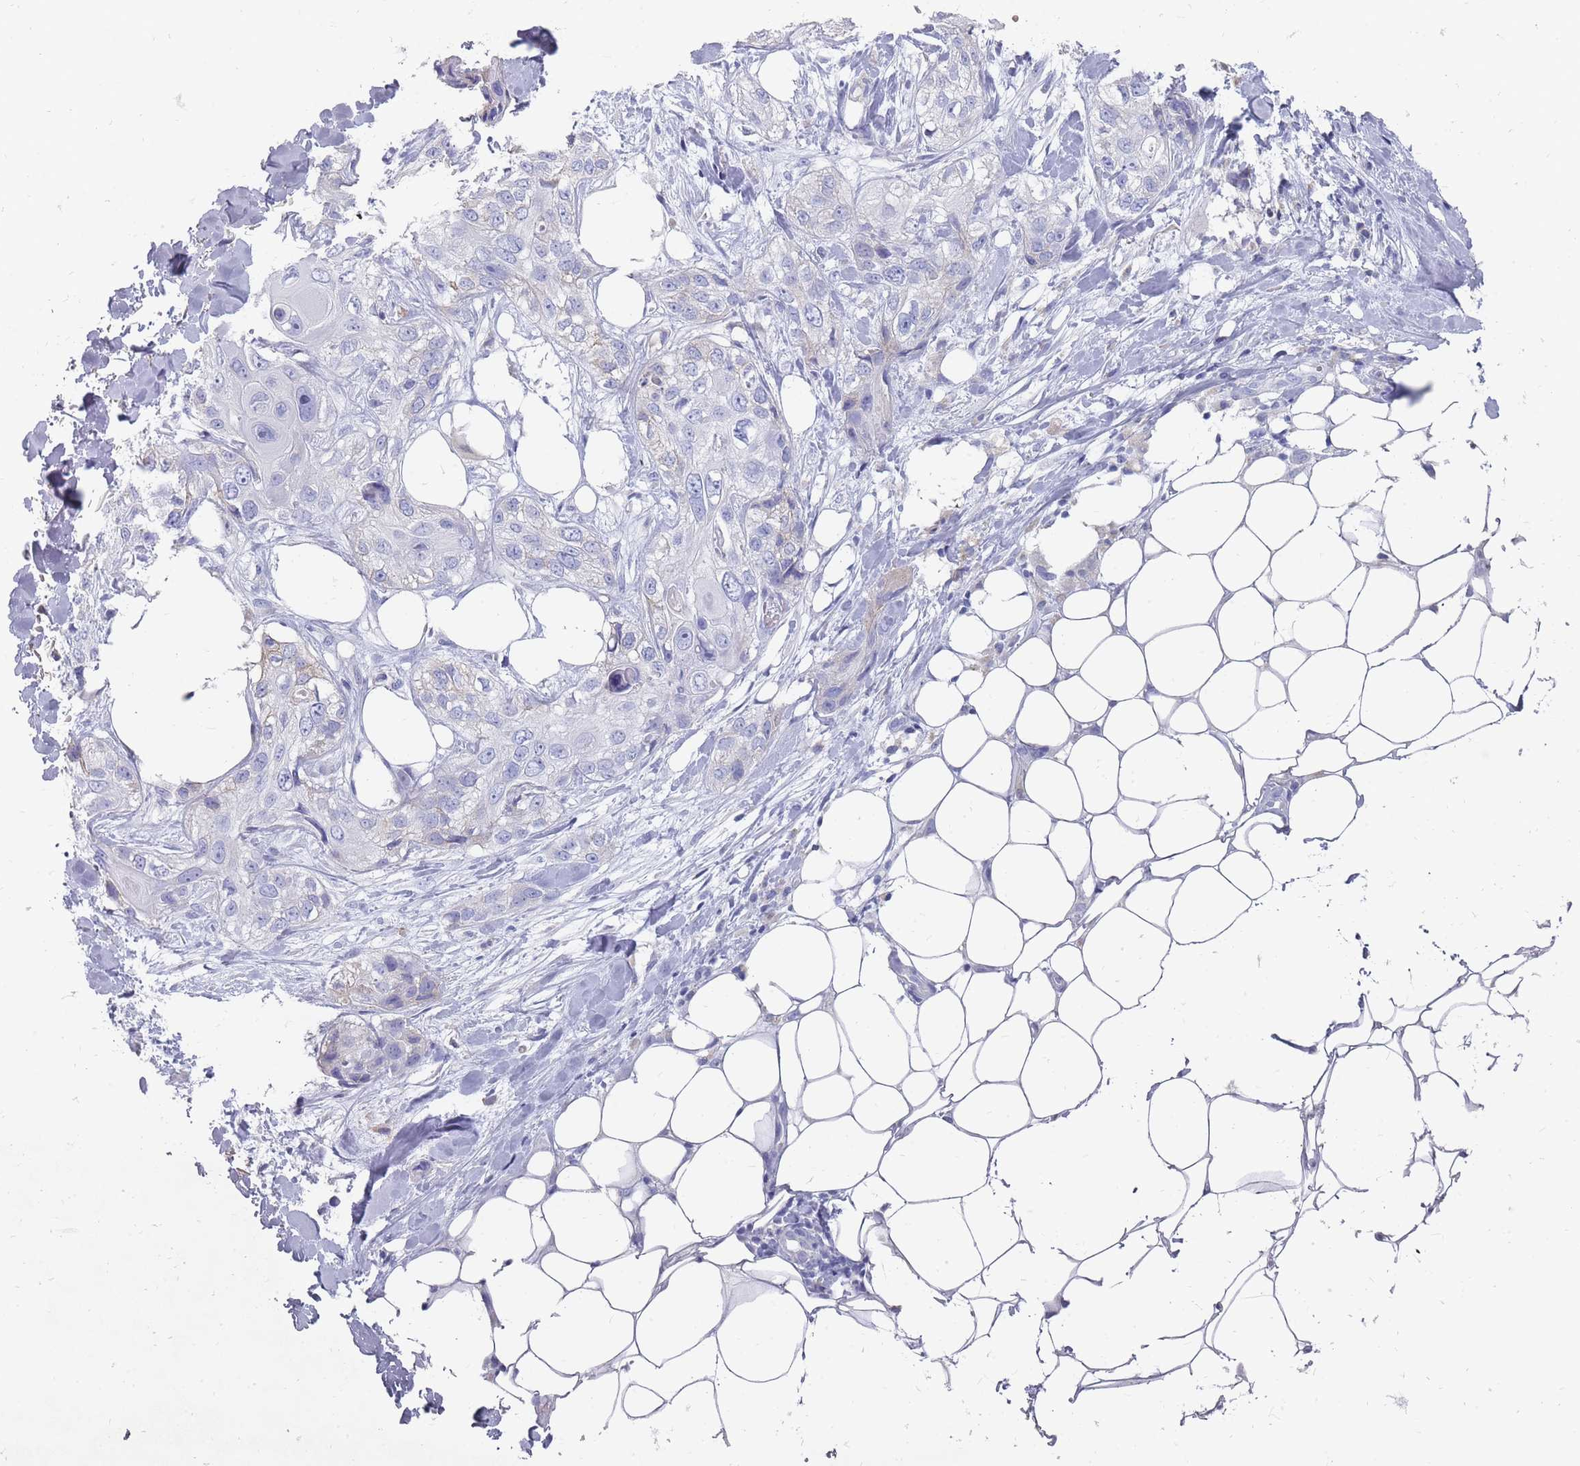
{"staining": {"intensity": "negative", "quantity": "none", "location": "none"}, "tissue": "skin cancer", "cell_type": "Tumor cells", "image_type": "cancer", "snomed": [{"axis": "morphology", "description": "Normal tissue, NOS"}, {"axis": "morphology", "description": "Squamous cell carcinoma, NOS"}, {"axis": "topography", "description": "Skin"}], "caption": "This is an immunohistochemistry (IHC) micrograph of squamous cell carcinoma (skin). There is no staining in tumor cells.", "gene": "OTULINL", "patient": {"sex": "male", "age": 72}}